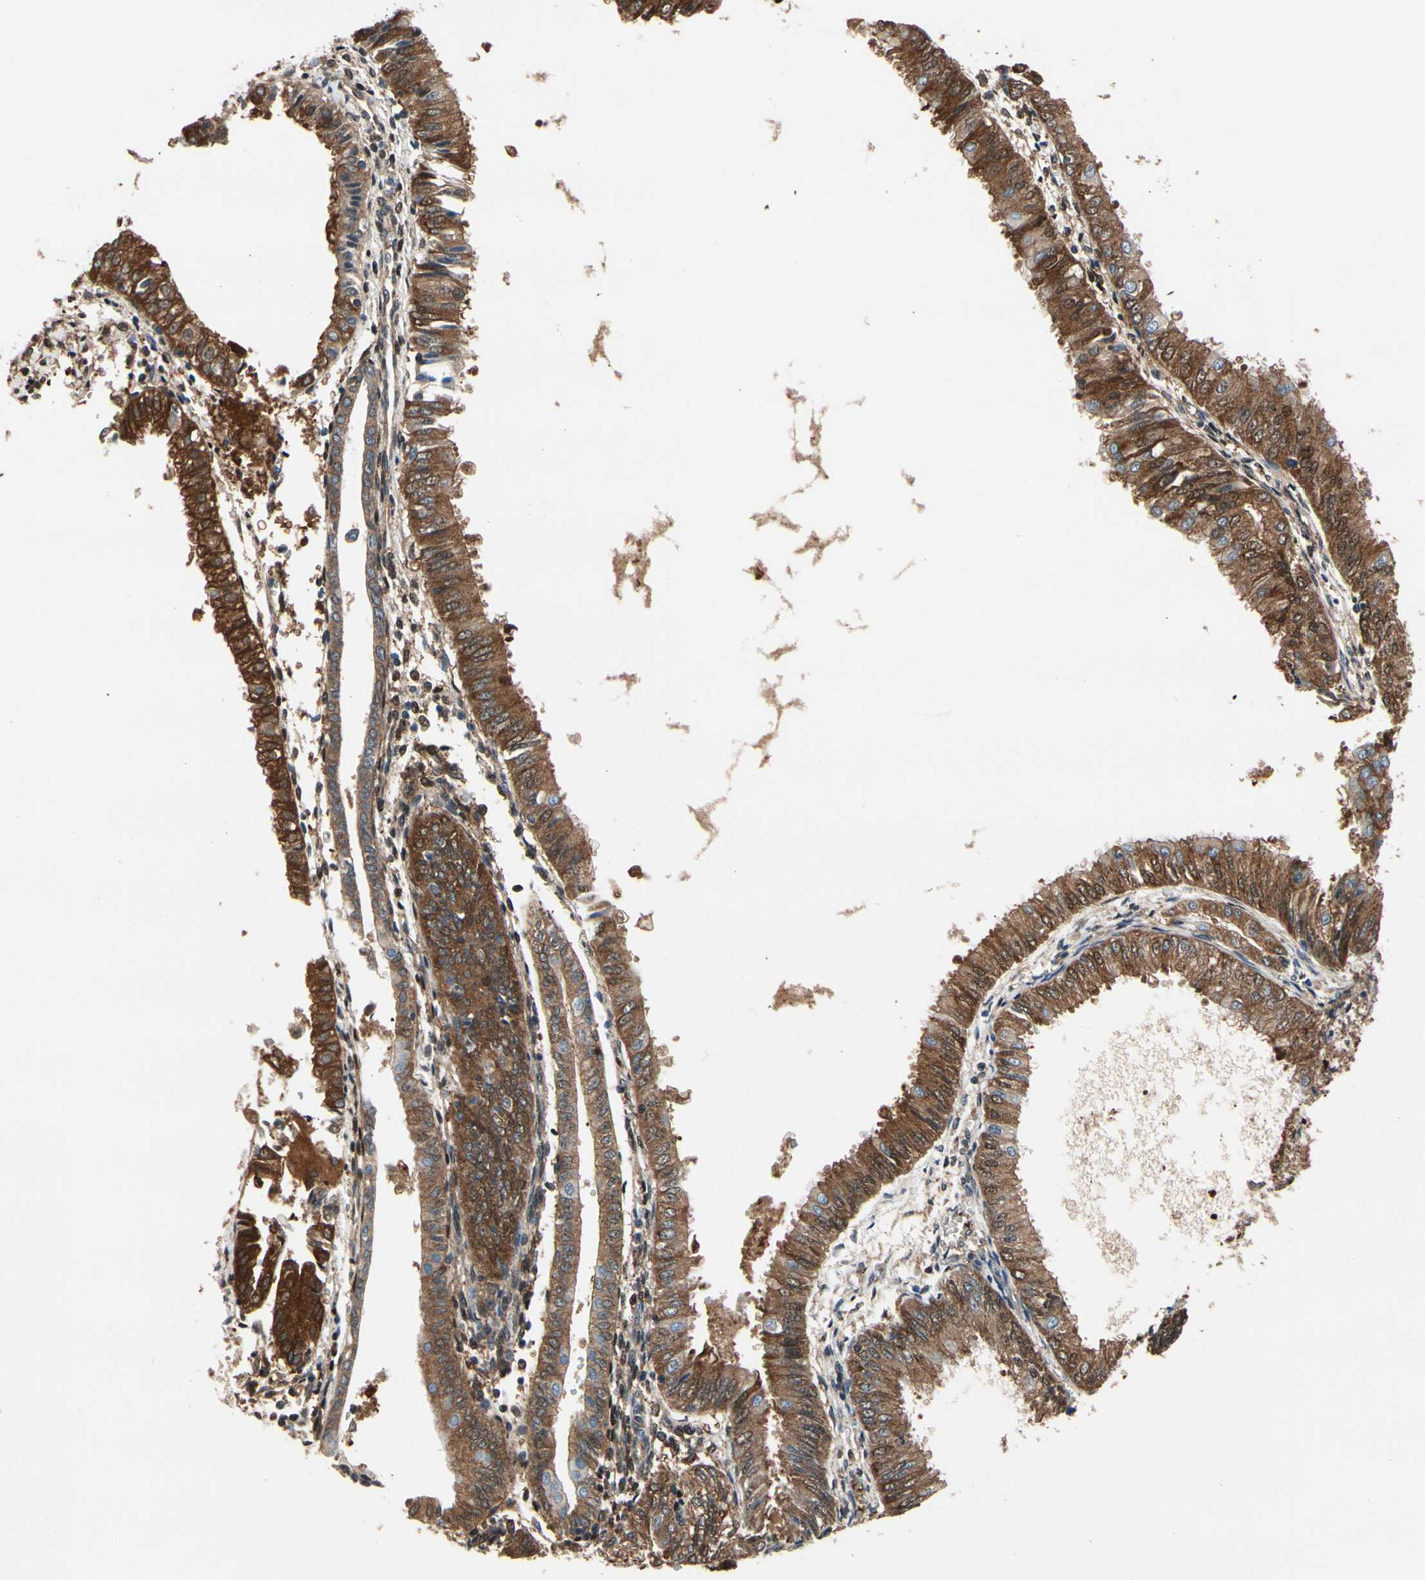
{"staining": {"intensity": "strong", "quantity": ">75%", "location": "cytoplasmic/membranous"}, "tissue": "endometrial cancer", "cell_type": "Tumor cells", "image_type": "cancer", "snomed": [{"axis": "morphology", "description": "Adenocarcinoma, NOS"}, {"axis": "topography", "description": "Endometrium"}], "caption": "Adenocarcinoma (endometrial) stained for a protein displays strong cytoplasmic/membranous positivity in tumor cells. Nuclei are stained in blue.", "gene": "PRDX2", "patient": {"sex": "female", "age": 53}}